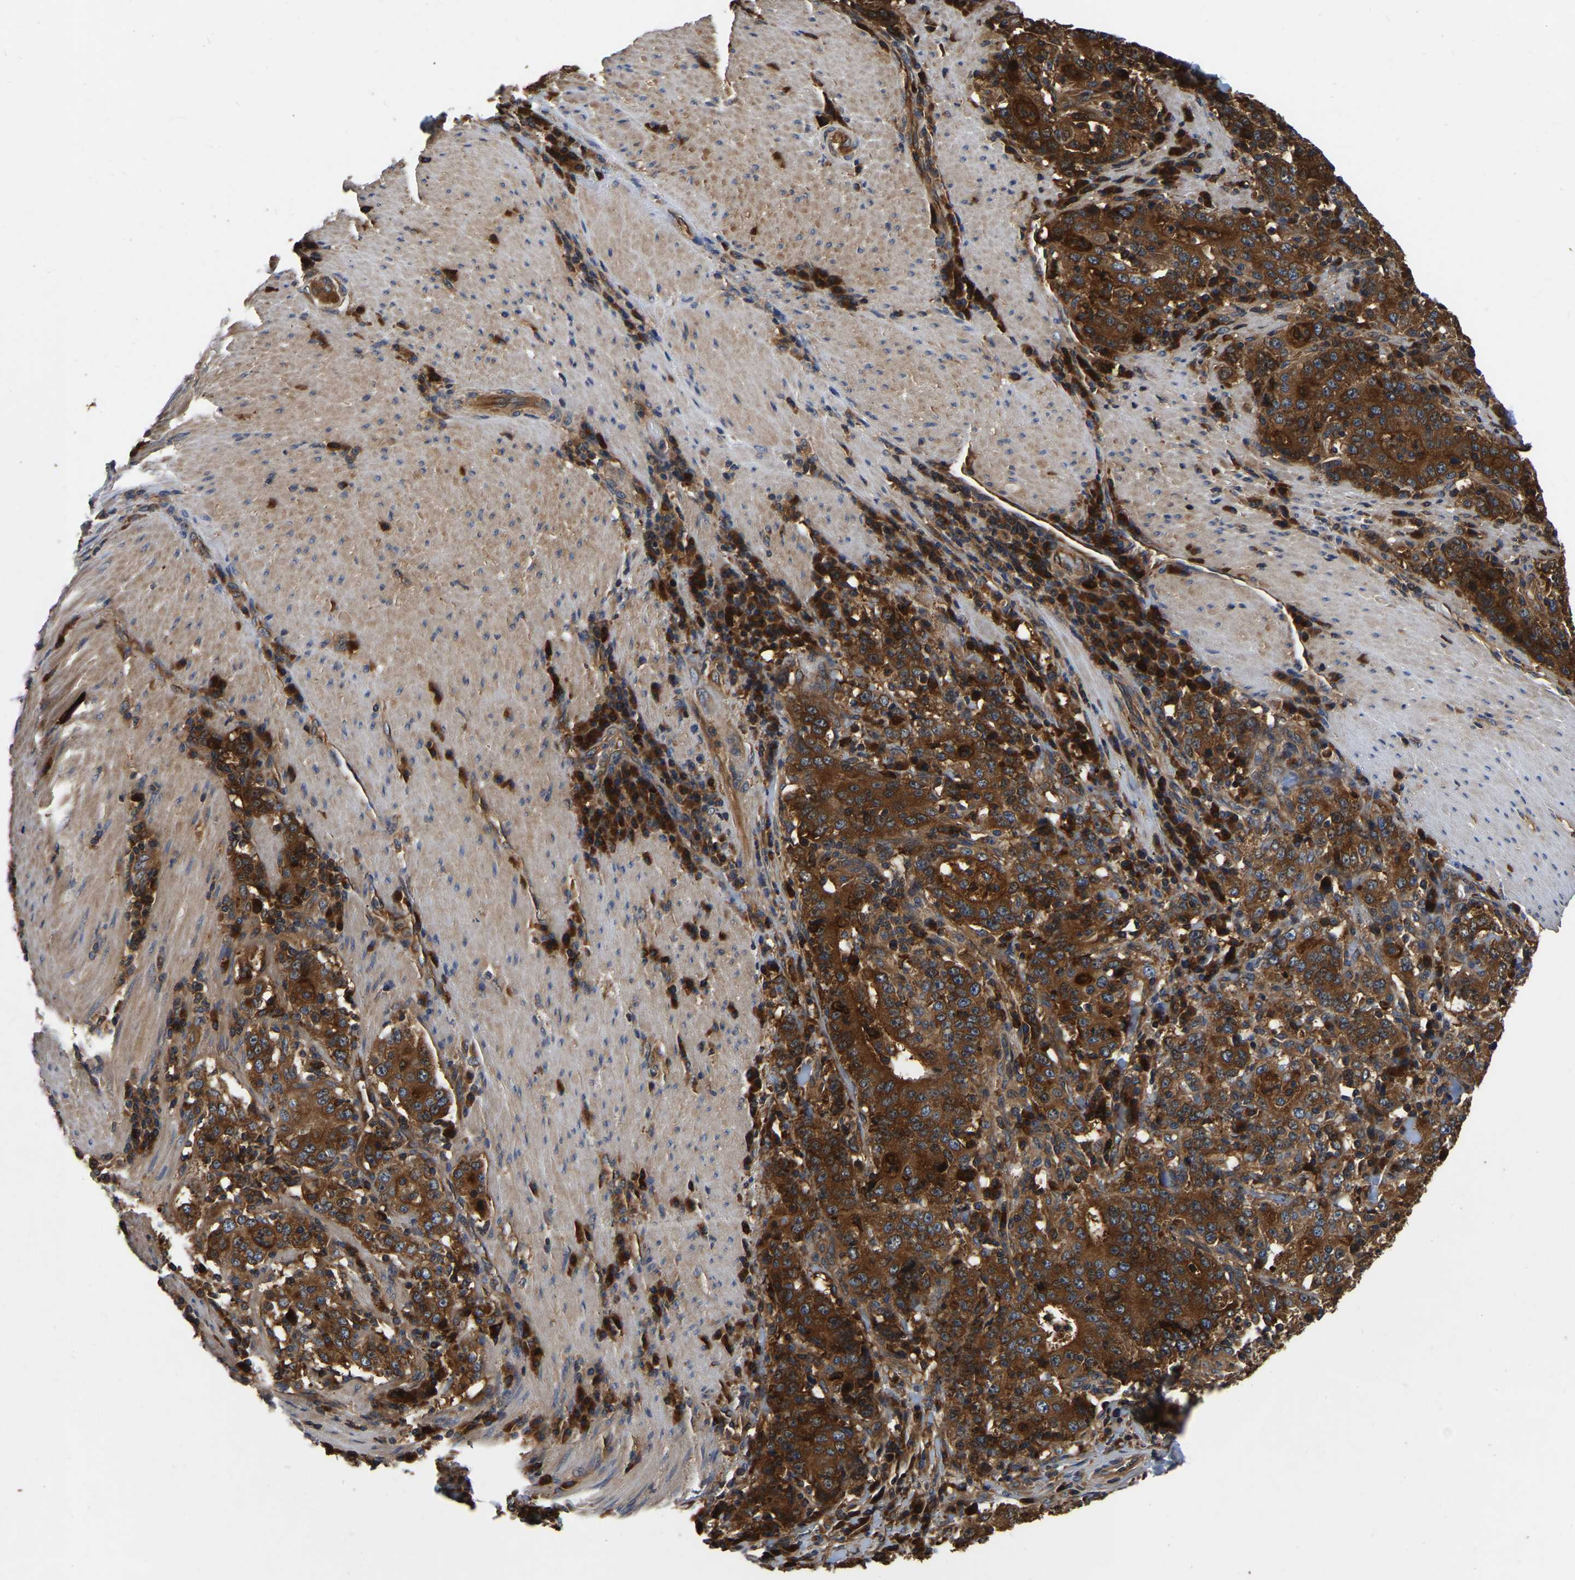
{"staining": {"intensity": "strong", "quantity": ">75%", "location": "cytoplasmic/membranous"}, "tissue": "stomach cancer", "cell_type": "Tumor cells", "image_type": "cancer", "snomed": [{"axis": "morphology", "description": "Normal tissue, NOS"}, {"axis": "morphology", "description": "Adenocarcinoma, NOS"}, {"axis": "topography", "description": "Stomach, upper"}, {"axis": "topography", "description": "Stomach"}], "caption": "The photomicrograph reveals a brown stain indicating the presence of a protein in the cytoplasmic/membranous of tumor cells in adenocarcinoma (stomach).", "gene": "GARS1", "patient": {"sex": "male", "age": 59}}